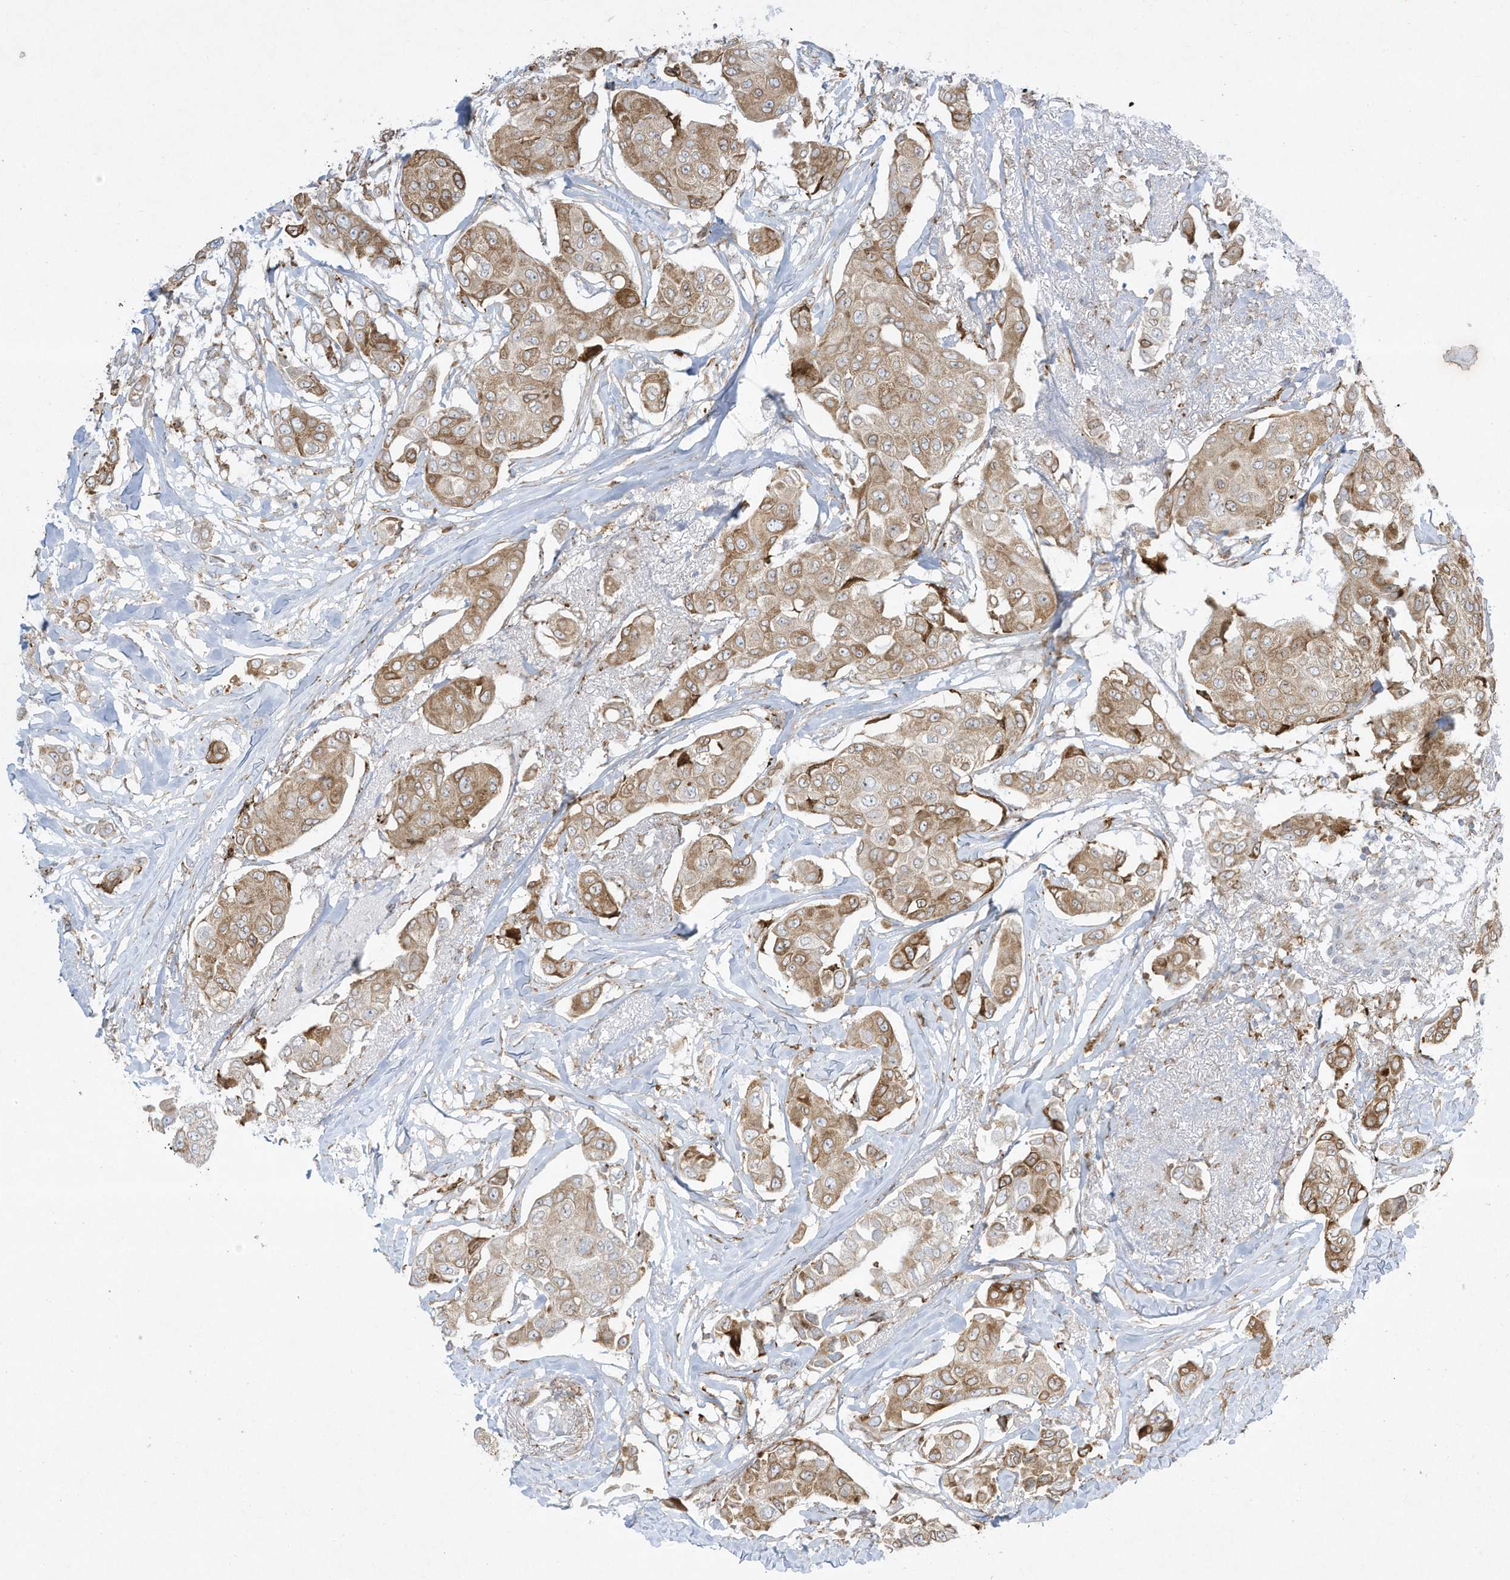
{"staining": {"intensity": "weak", "quantity": ">75%", "location": "cytoplasmic/membranous"}, "tissue": "breast cancer", "cell_type": "Tumor cells", "image_type": "cancer", "snomed": [{"axis": "morphology", "description": "Duct carcinoma"}, {"axis": "topography", "description": "Breast"}], "caption": "IHC photomicrograph of human breast cancer stained for a protein (brown), which shows low levels of weak cytoplasmic/membranous staining in about >75% of tumor cells.", "gene": "PTK6", "patient": {"sex": "female", "age": 80}}